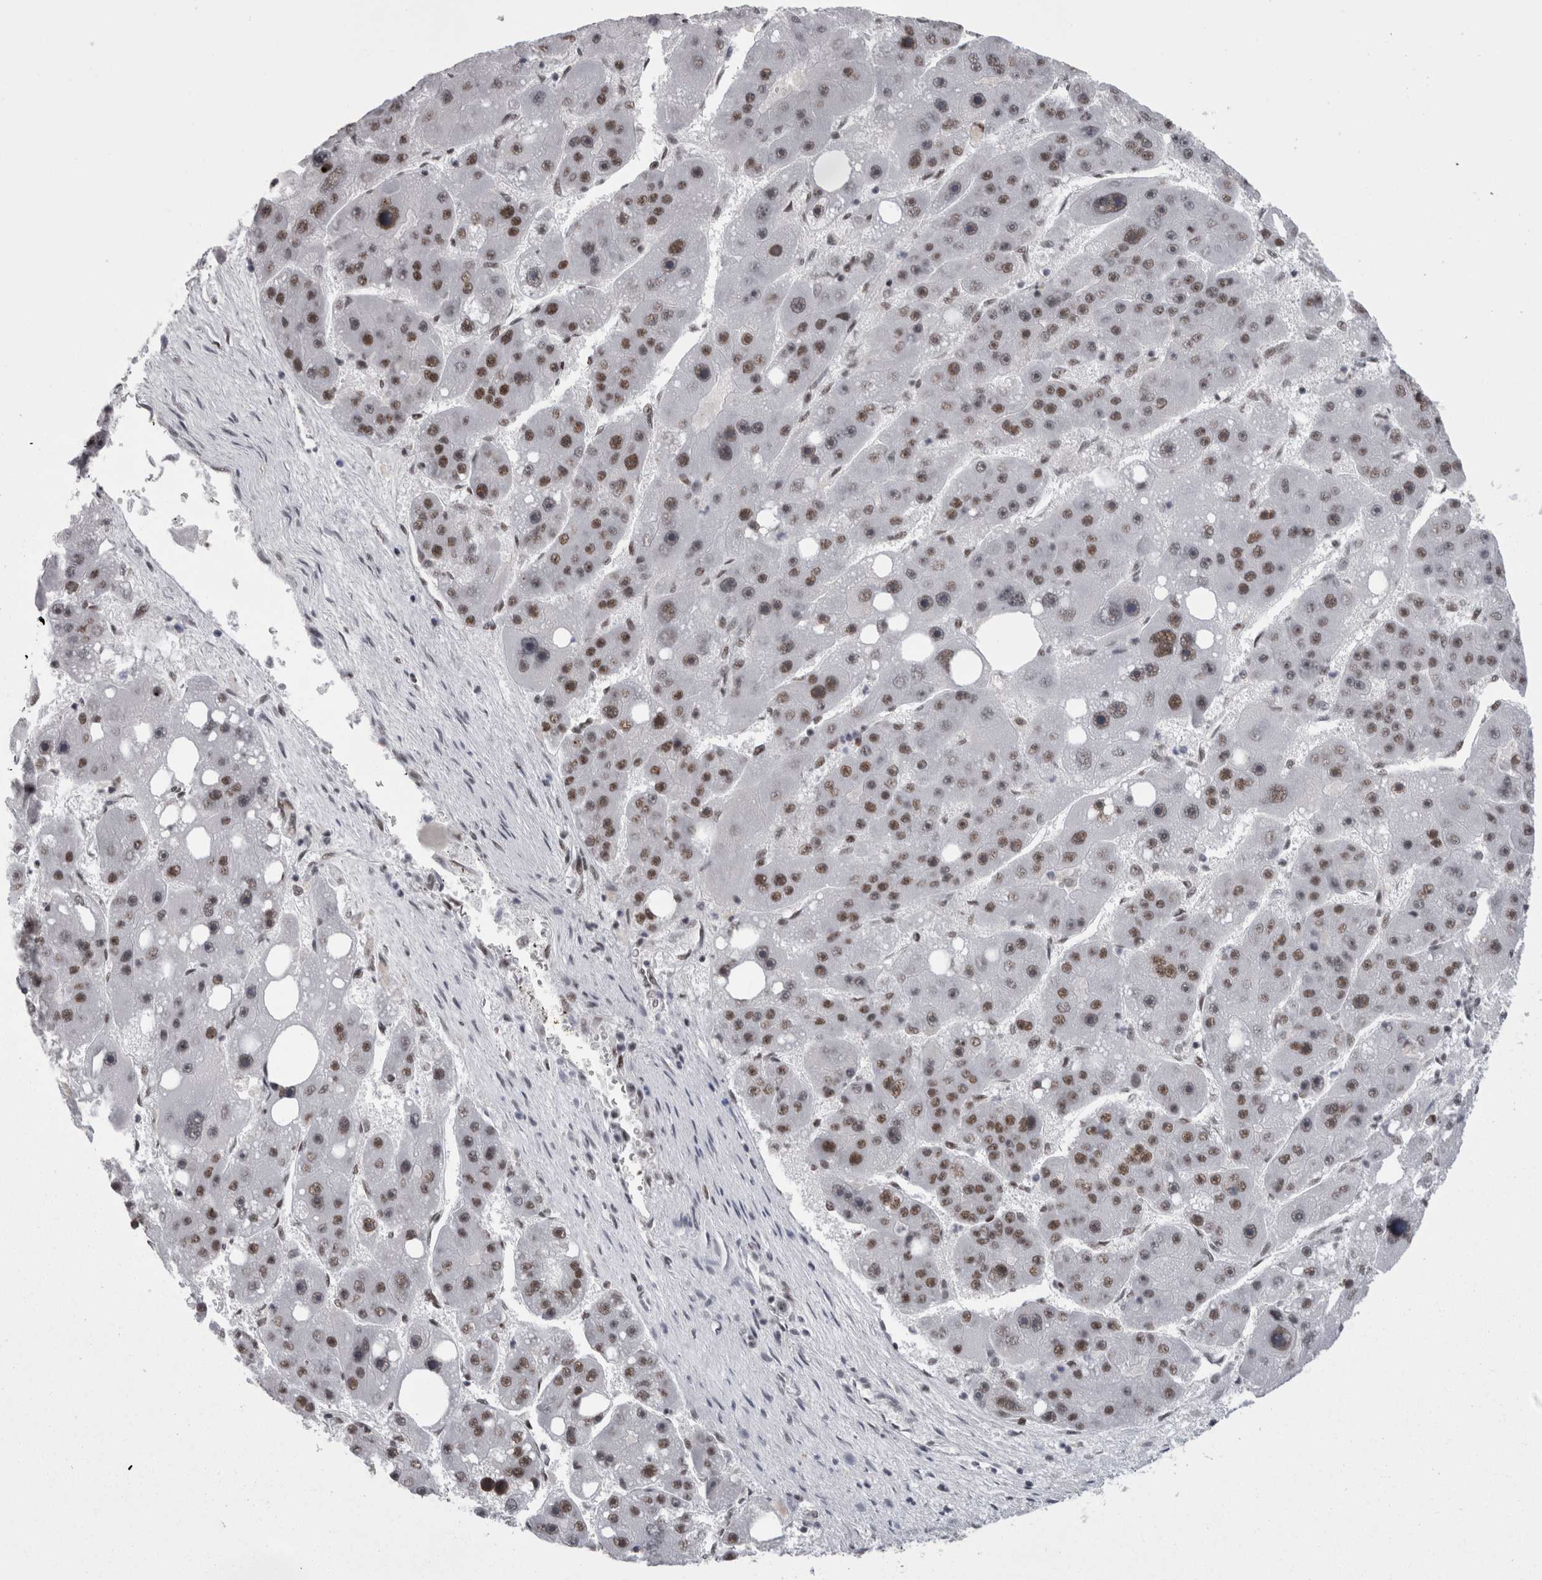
{"staining": {"intensity": "weak", "quantity": ">75%", "location": "nuclear"}, "tissue": "liver cancer", "cell_type": "Tumor cells", "image_type": "cancer", "snomed": [{"axis": "morphology", "description": "Carcinoma, Hepatocellular, NOS"}, {"axis": "topography", "description": "Liver"}], "caption": "The histopathology image demonstrates immunohistochemical staining of hepatocellular carcinoma (liver). There is weak nuclear expression is appreciated in approximately >75% of tumor cells.", "gene": "SNRNP40", "patient": {"sex": "female", "age": 61}}